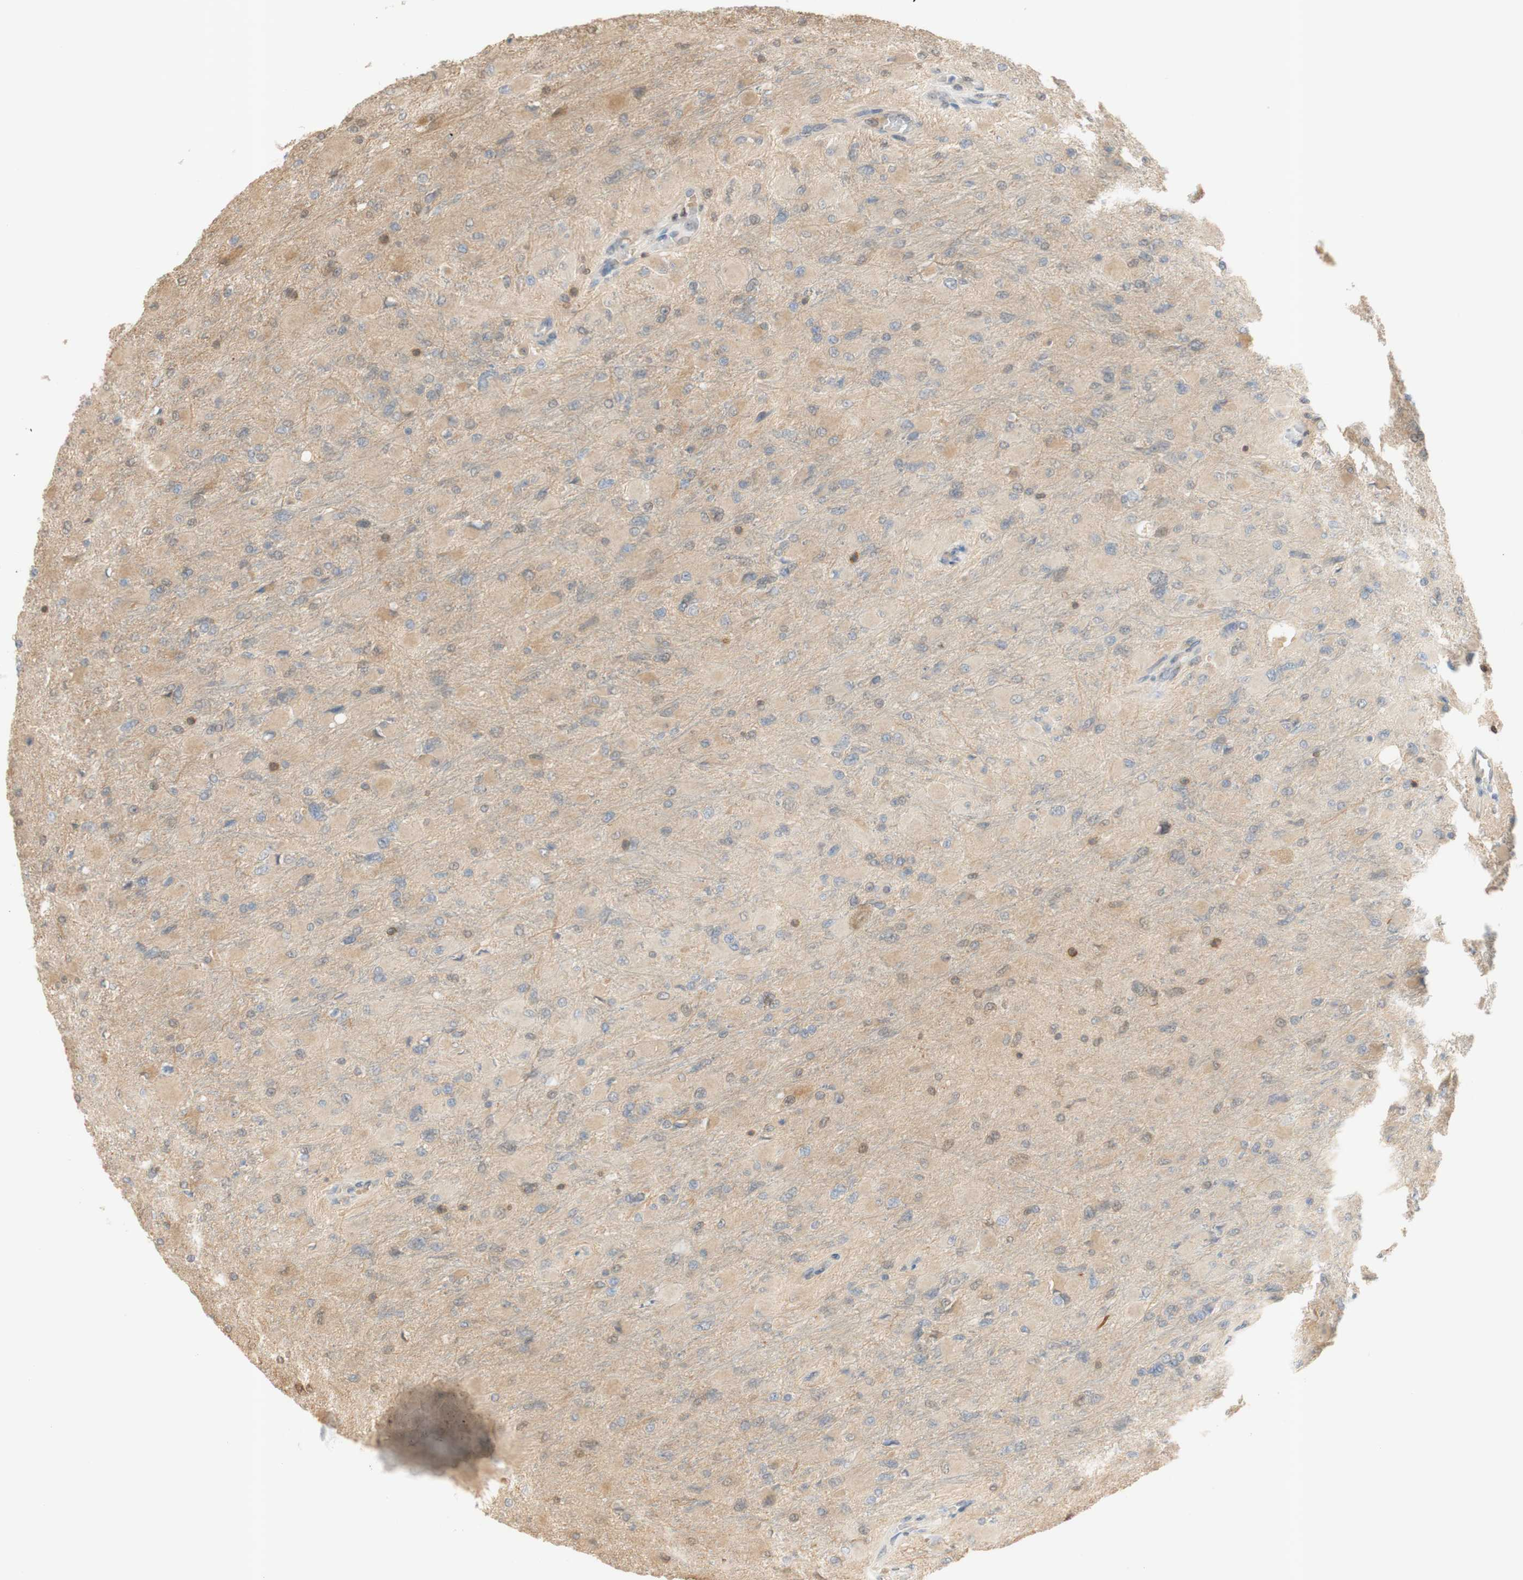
{"staining": {"intensity": "weak", "quantity": "25%-75%", "location": "cytoplasmic/membranous,nuclear"}, "tissue": "glioma", "cell_type": "Tumor cells", "image_type": "cancer", "snomed": [{"axis": "morphology", "description": "Glioma, malignant, High grade"}, {"axis": "topography", "description": "Cerebral cortex"}], "caption": "Human malignant high-grade glioma stained with a protein marker displays weak staining in tumor cells.", "gene": "NAP1L4", "patient": {"sex": "female", "age": 36}}